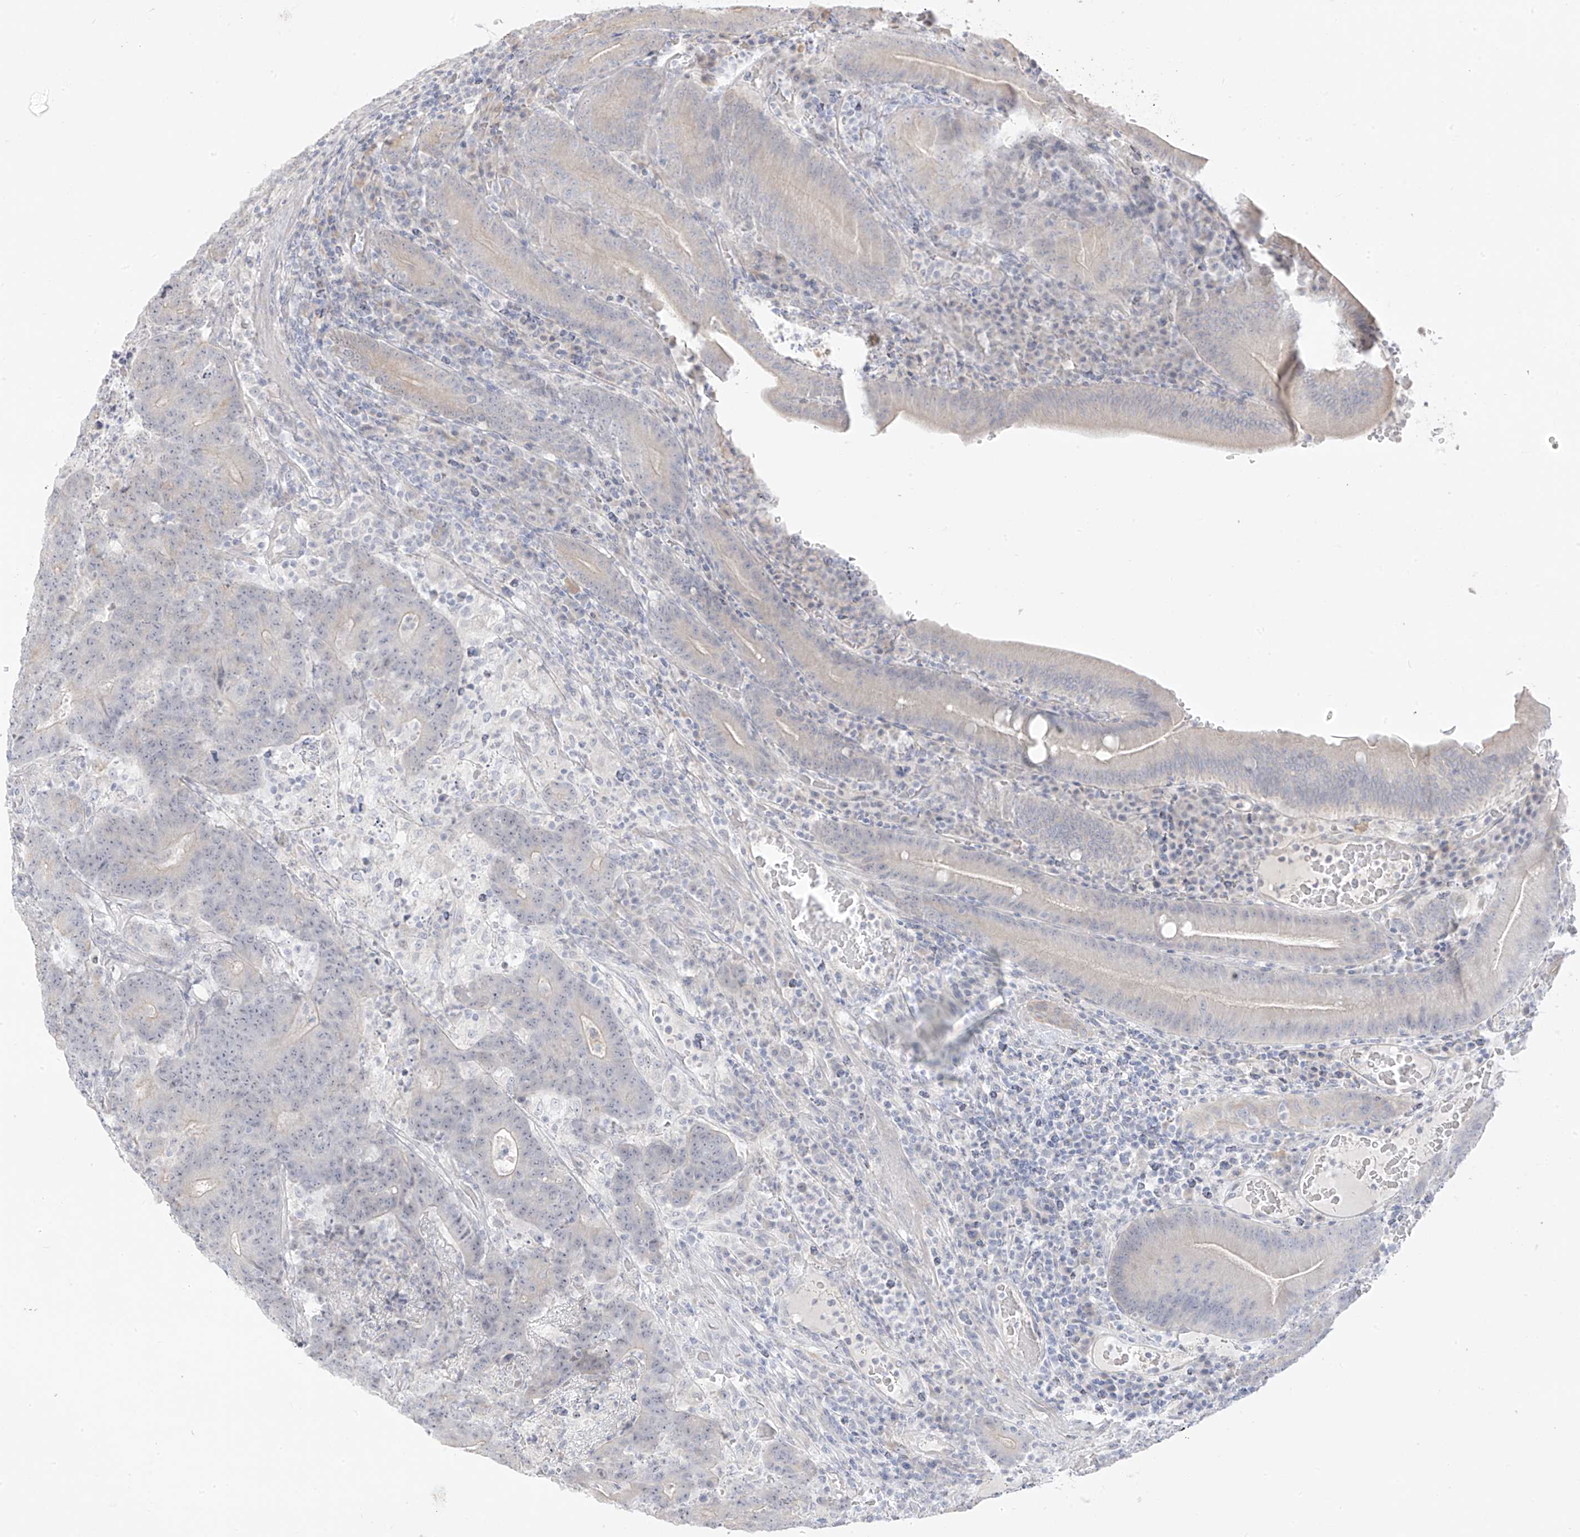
{"staining": {"intensity": "negative", "quantity": "none", "location": "none"}, "tissue": "colorectal cancer", "cell_type": "Tumor cells", "image_type": "cancer", "snomed": [{"axis": "morphology", "description": "Normal tissue, NOS"}, {"axis": "morphology", "description": "Adenocarcinoma, NOS"}, {"axis": "topography", "description": "Colon"}], "caption": "A micrograph of colorectal cancer stained for a protein exhibits no brown staining in tumor cells.", "gene": "DCDC2", "patient": {"sex": "female", "age": 75}}